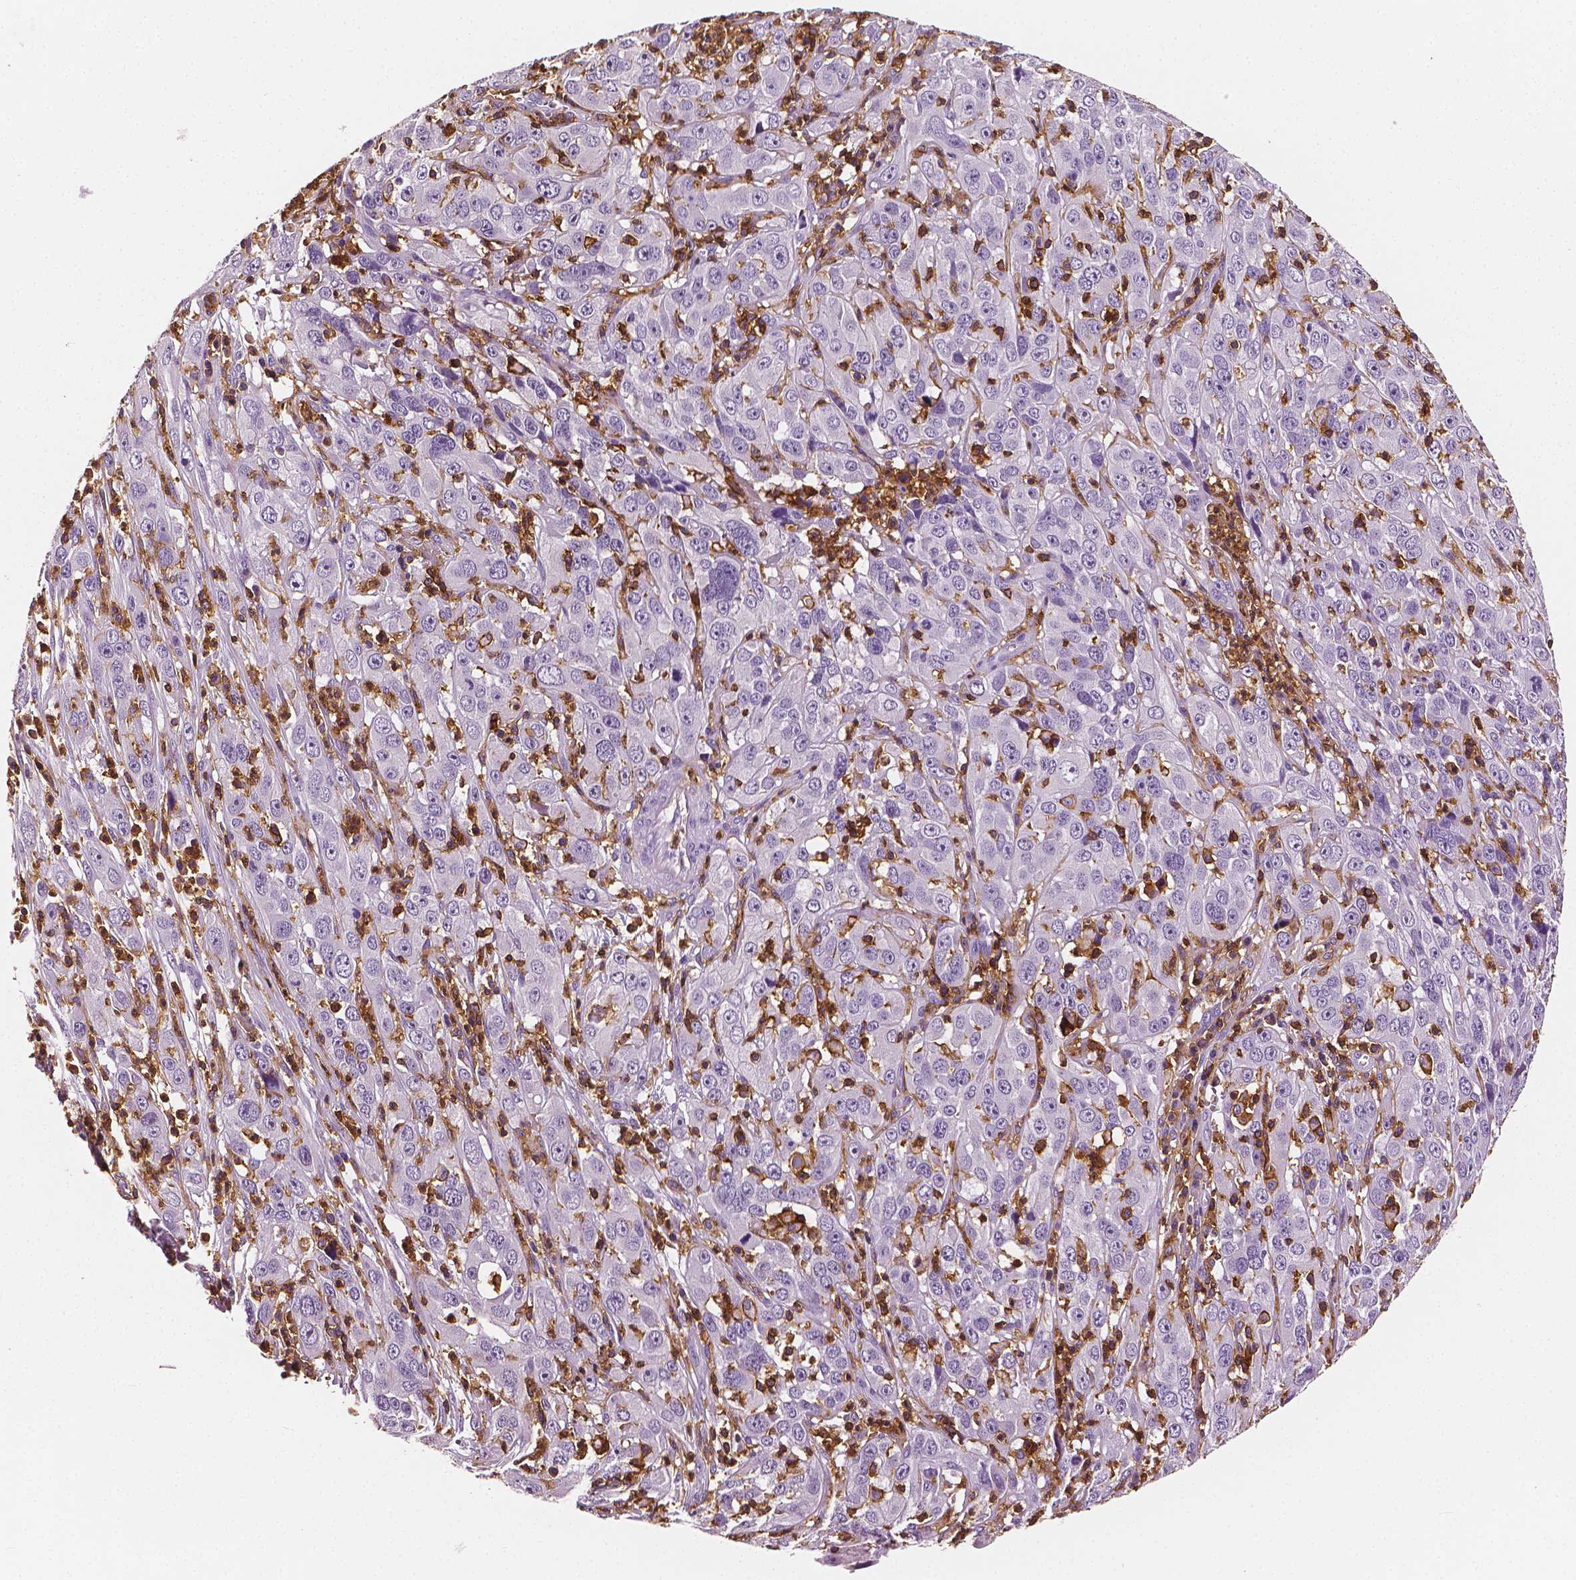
{"staining": {"intensity": "negative", "quantity": "none", "location": "none"}, "tissue": "cervical cancer", "cell_type": "Tumor cells", "image_type": "cancer", "snomed": [{"axis": "morphology", "description": "Squamous cell carcinoma, NOS"}, {"axis": "topography", "description": "Cervix"}], "caption": "Immunohistochemical staining of cervical cancer demonstrates no significant staining in tumor cells. (Stains: DAB immunohistochemistry with hematoxylin counter stain, Microscopy: brightfield microscopy at high magnification).", "gene": "PTPRC", "patient": {"sex": "female", "age": 32}}